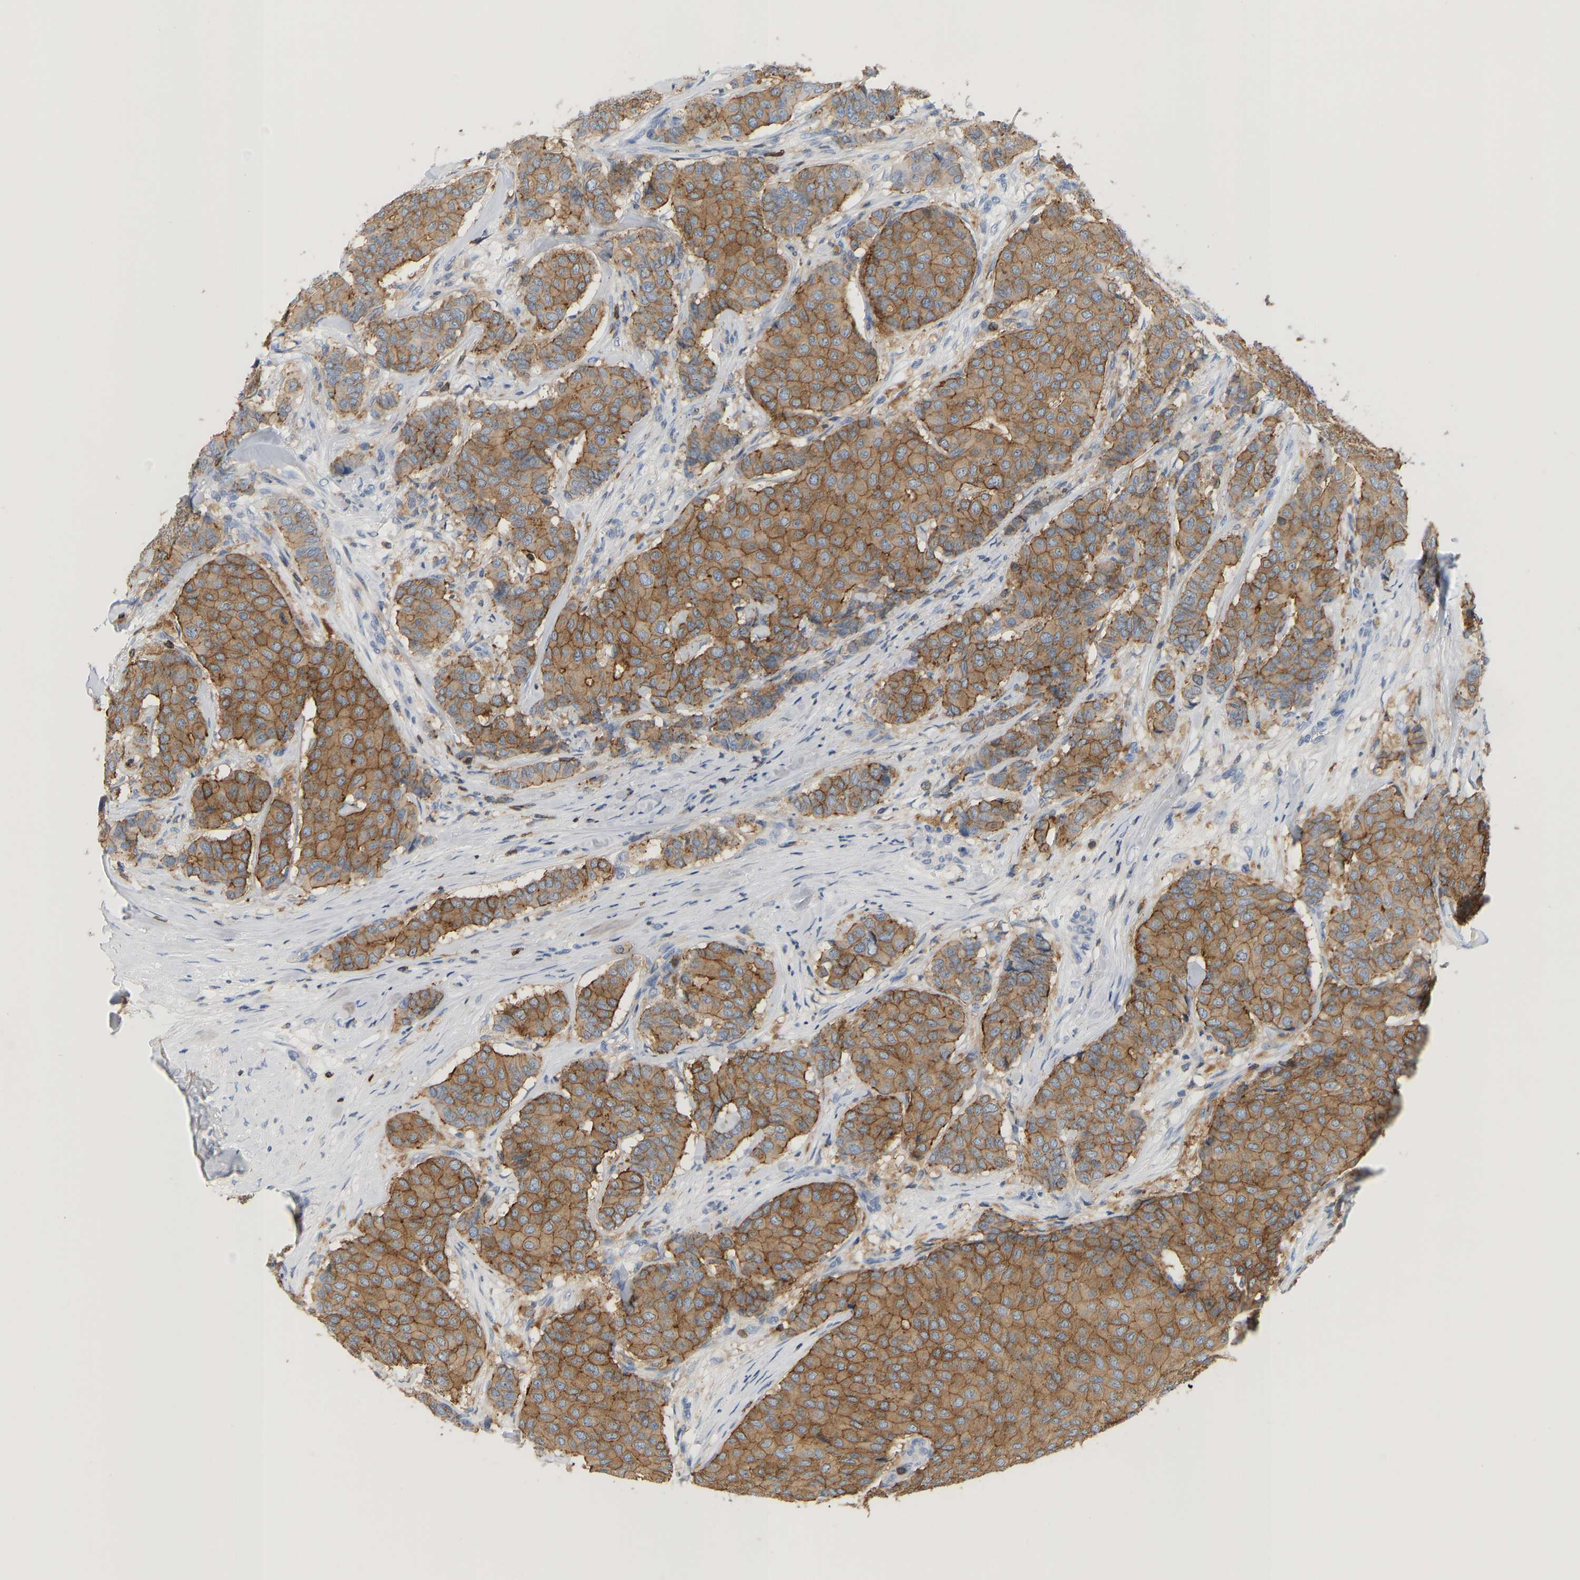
{"staining": {"intensity": "moderate", "quantity": ">75%", "location": "cytoplasmic/membranous"}, "tissue": "breast cancer", "cell_type": "Tumor cells", "image_type": "cancer", "snomed": [{"axis": "morphology", "description": "Duct carcinoma"}, {"axis": "topography", "description": "Breast"}], "caption": "Tumor cells display medium levels of moderate cytoplasmic/membranous positivity in approximately >75% of cells in breast cancer.", "gene": "EVL", "patient": {"sex": "female", "age": 75}}